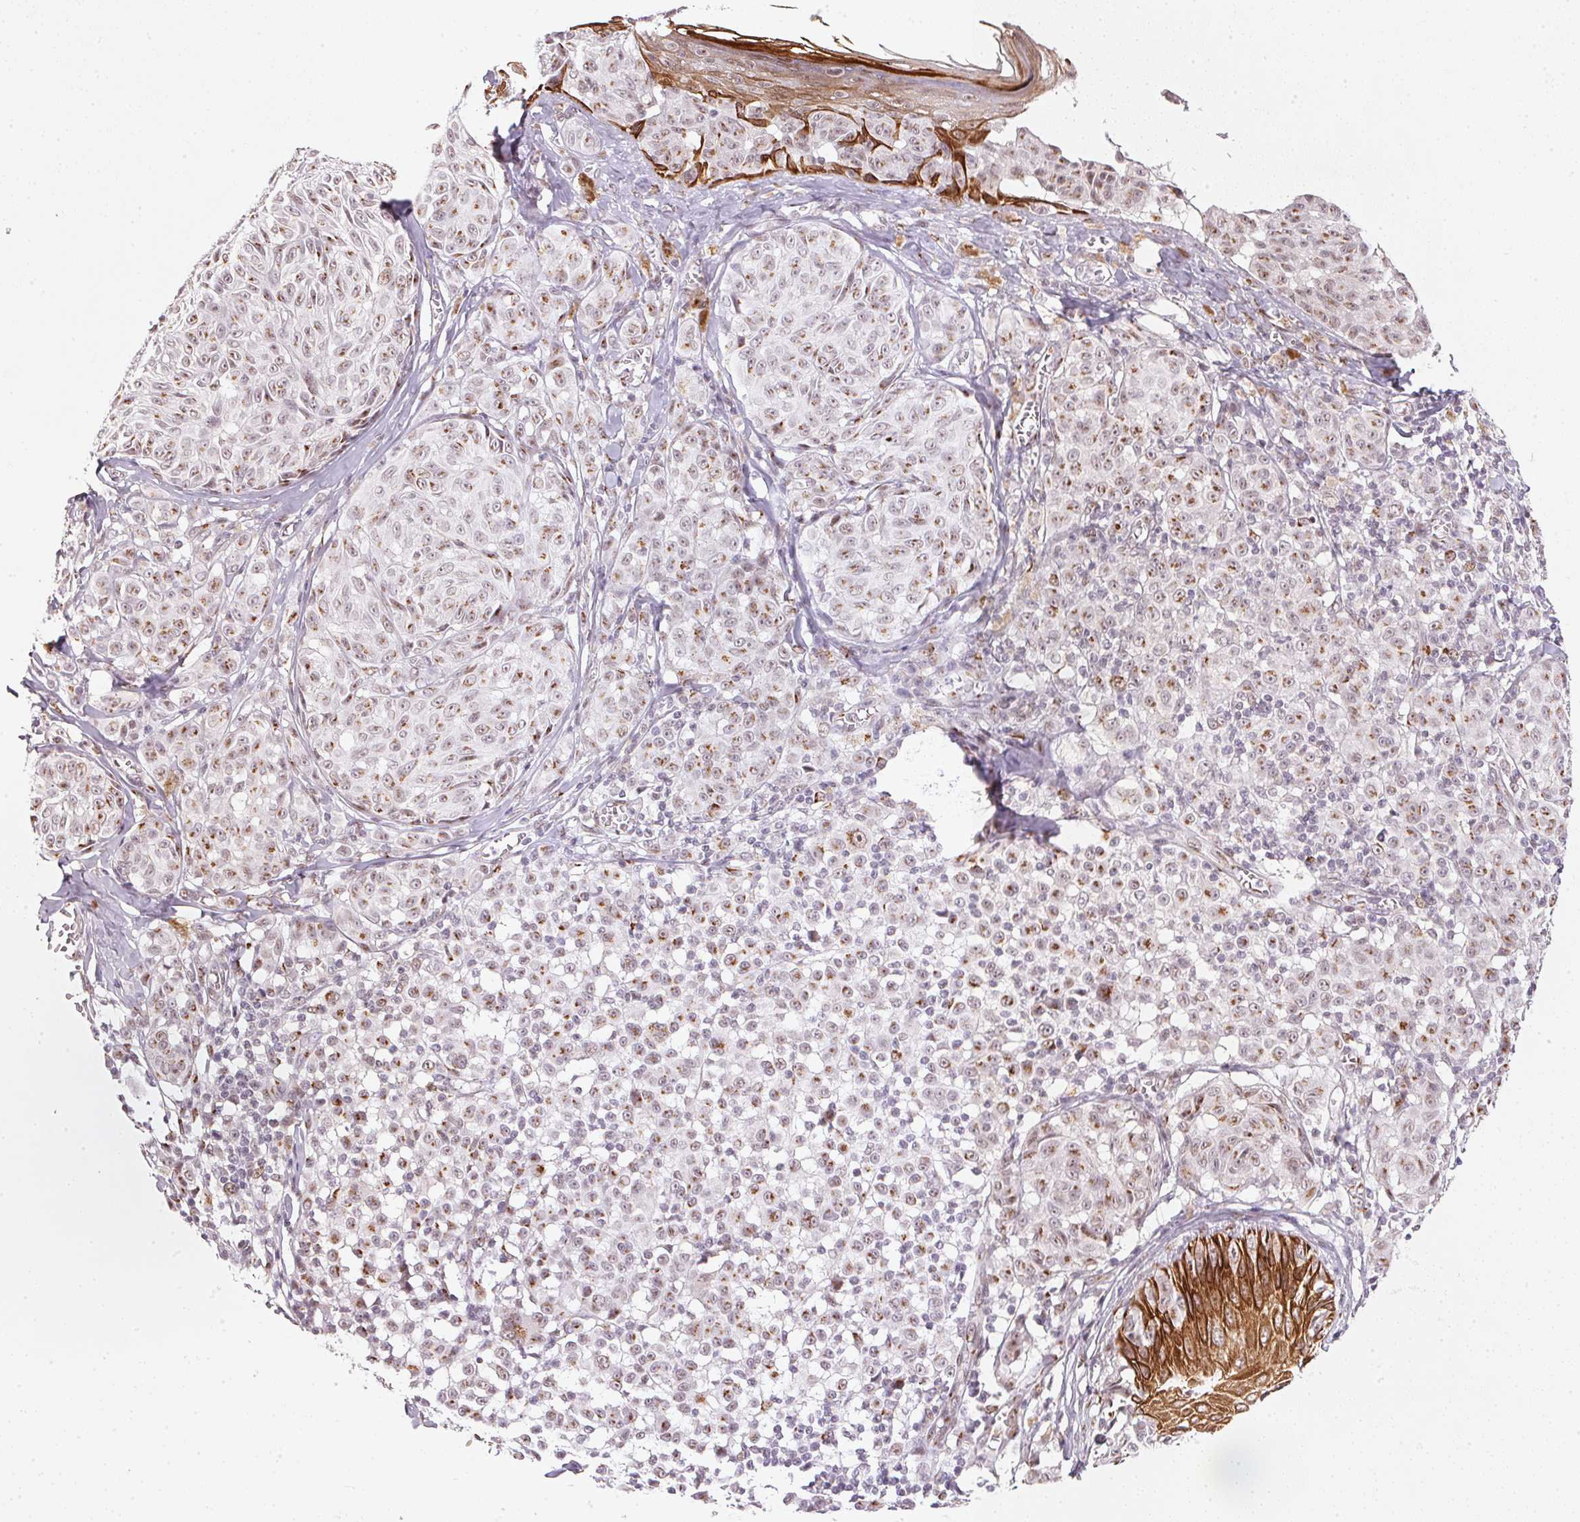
{"staining": {"intensity": "moderate", "quantity": ">75%", "location": "cytoplasmic/membranous"}, "tissue": "melanoma", "cell_type": "Tumor cells", "image_type": "cancer", "snomed": [{"axis": "morphology", "description": "Malignant melanoma, NOS"}, {"axis": "topography", "description": "Skin"}], "caption": "This histopathology image shows IHC staining of human malignant melanoma, with medium moderate cytoplasmic/membranous expression in approximately >75% of tumor cells.", "gene": "RAB22A", "patient": {"sex": "female", "age": 43}}